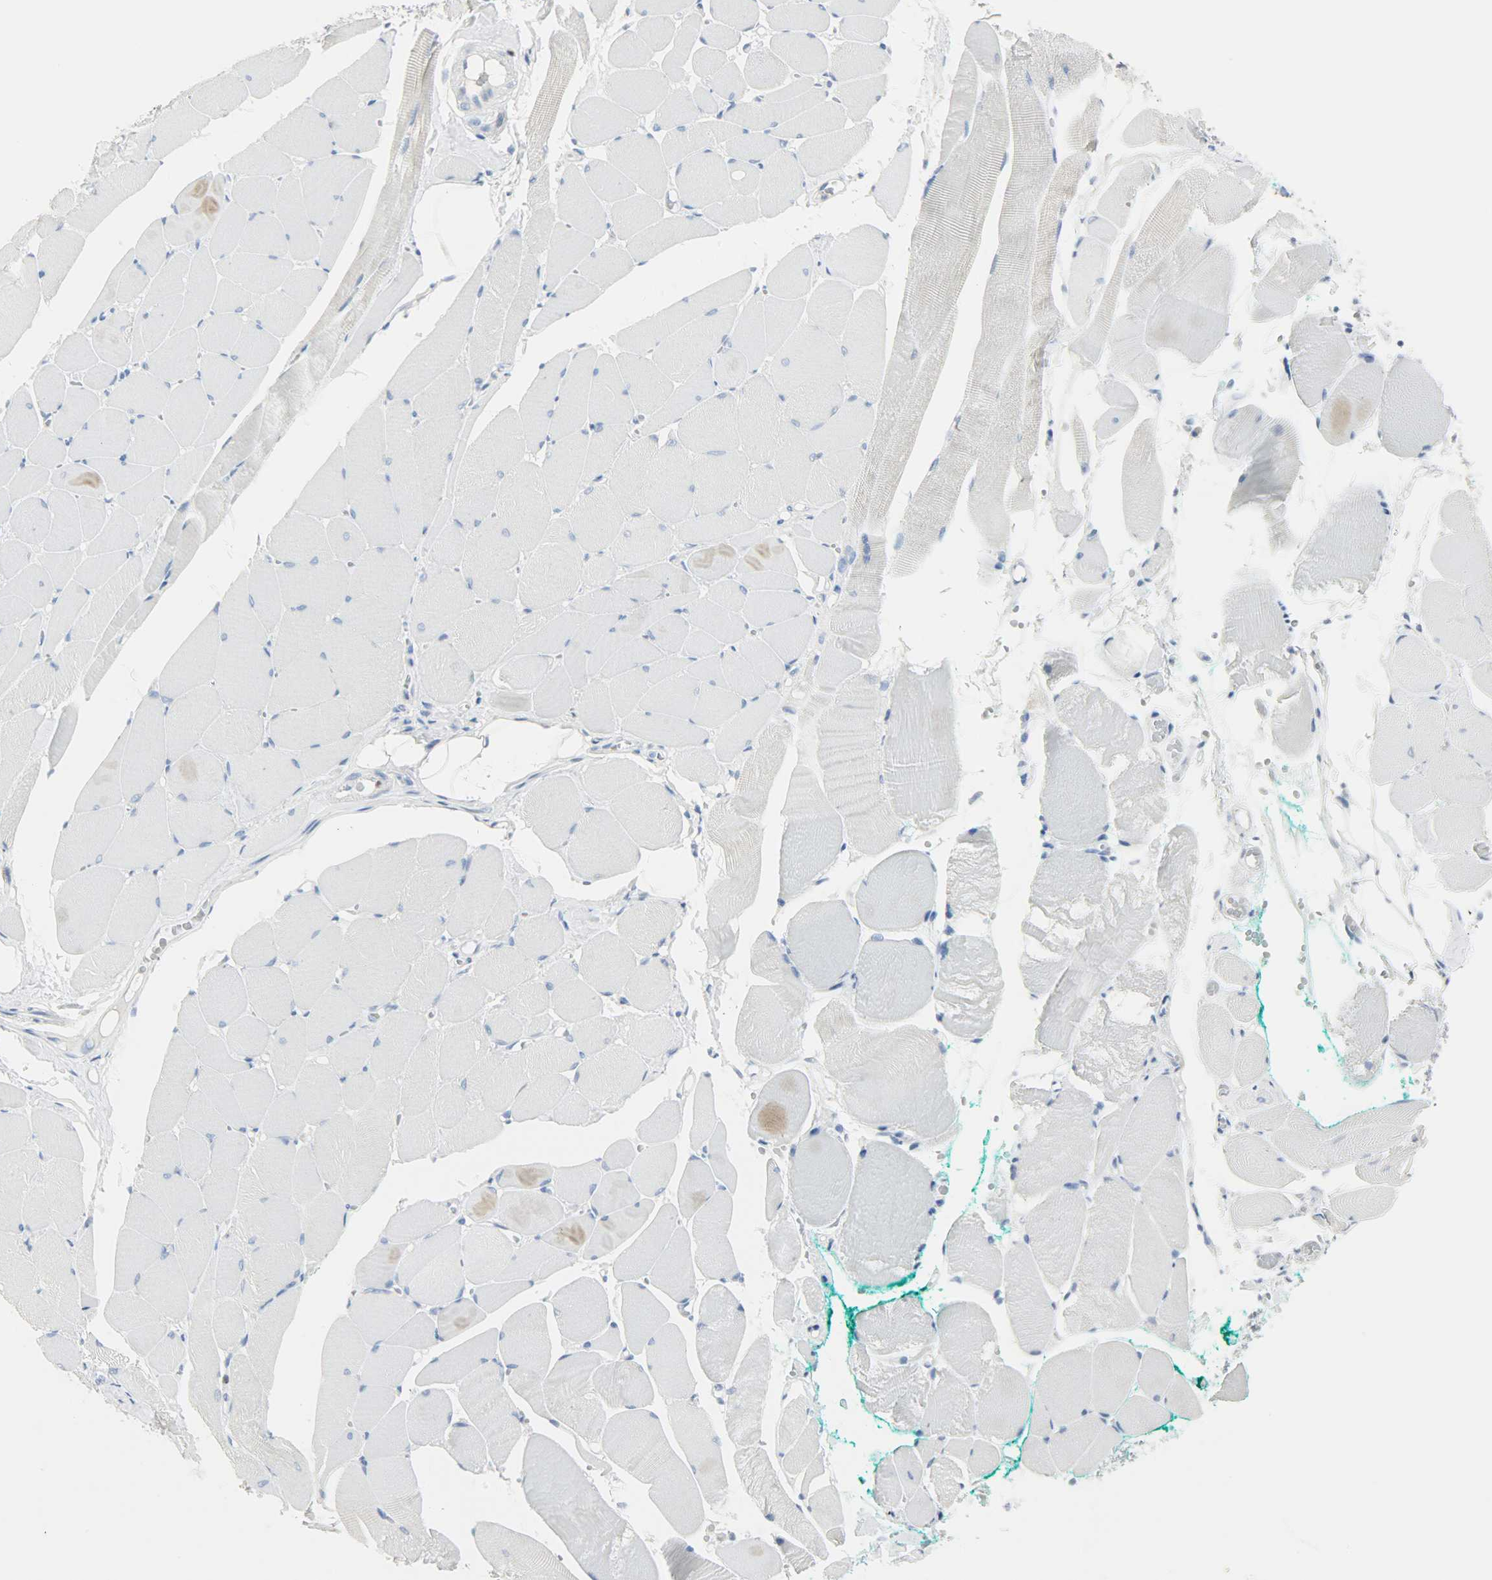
{"staining": {"intensity": "negative", "quantity": "none", "location": "none"}, "tissue": "skeletal muscle", "cell_type": "Myocytes", "image_type": "normal", "snomed": [{"axis": "morphology", "description": "Normal tissue, NOS"}, {"axis": "topography", "description": "Skeletal muscle"}, {"axis": "topography", "description": "Peripheral nerve tissue"}], "caption": "Human skeletal muscle stained for a protein using IHC reveals no expression in myocytes.", "gene": "HELLS", "patient": {"sex": "female", "age": 84}}